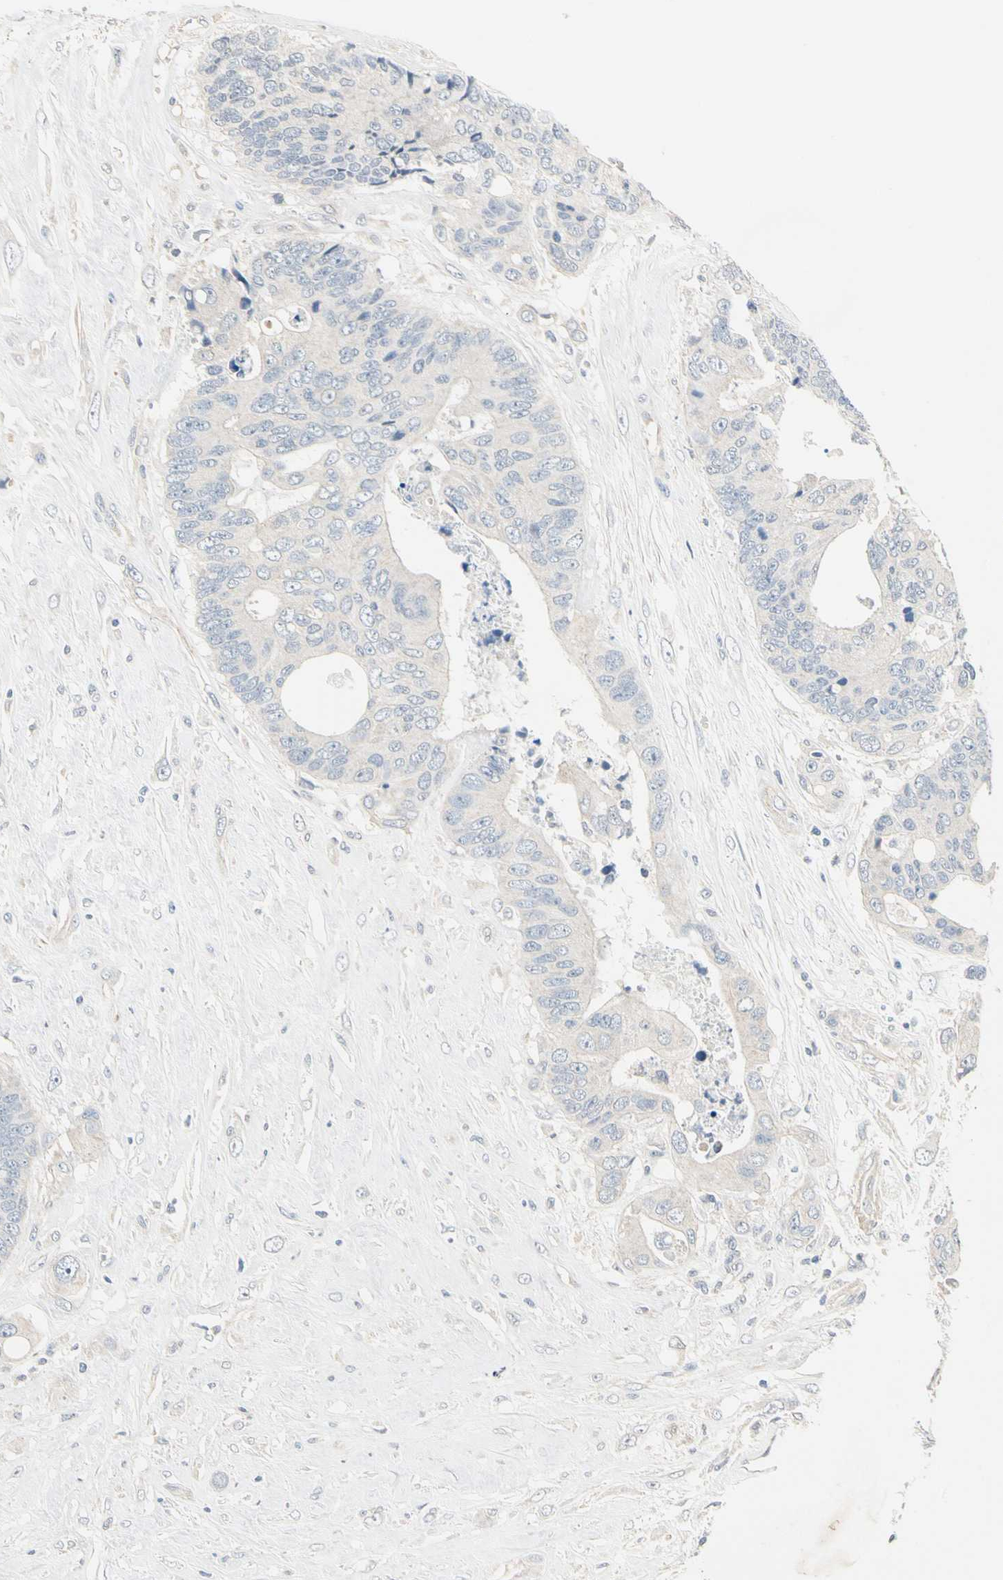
{"staining": {"intensity": "negative", "quantity": "none", "location": "none"}, "tissue": "colorectal cancer", "cell_type": "Tumor cells", "image_type": "cancer", "snomed": [{"axis": "morphology", "description": "Adenocarcinoma, NOS"}, {"axis": "topography", "description": "Rectum"}], "caption": "Immunohistochemical staining of colorectal adenocarcinoma shows no significant positivity in tumor cells. Nuclei are stained in blue.", "gene": "GPR153", "patient": {"sex": "male", "age": 55}}